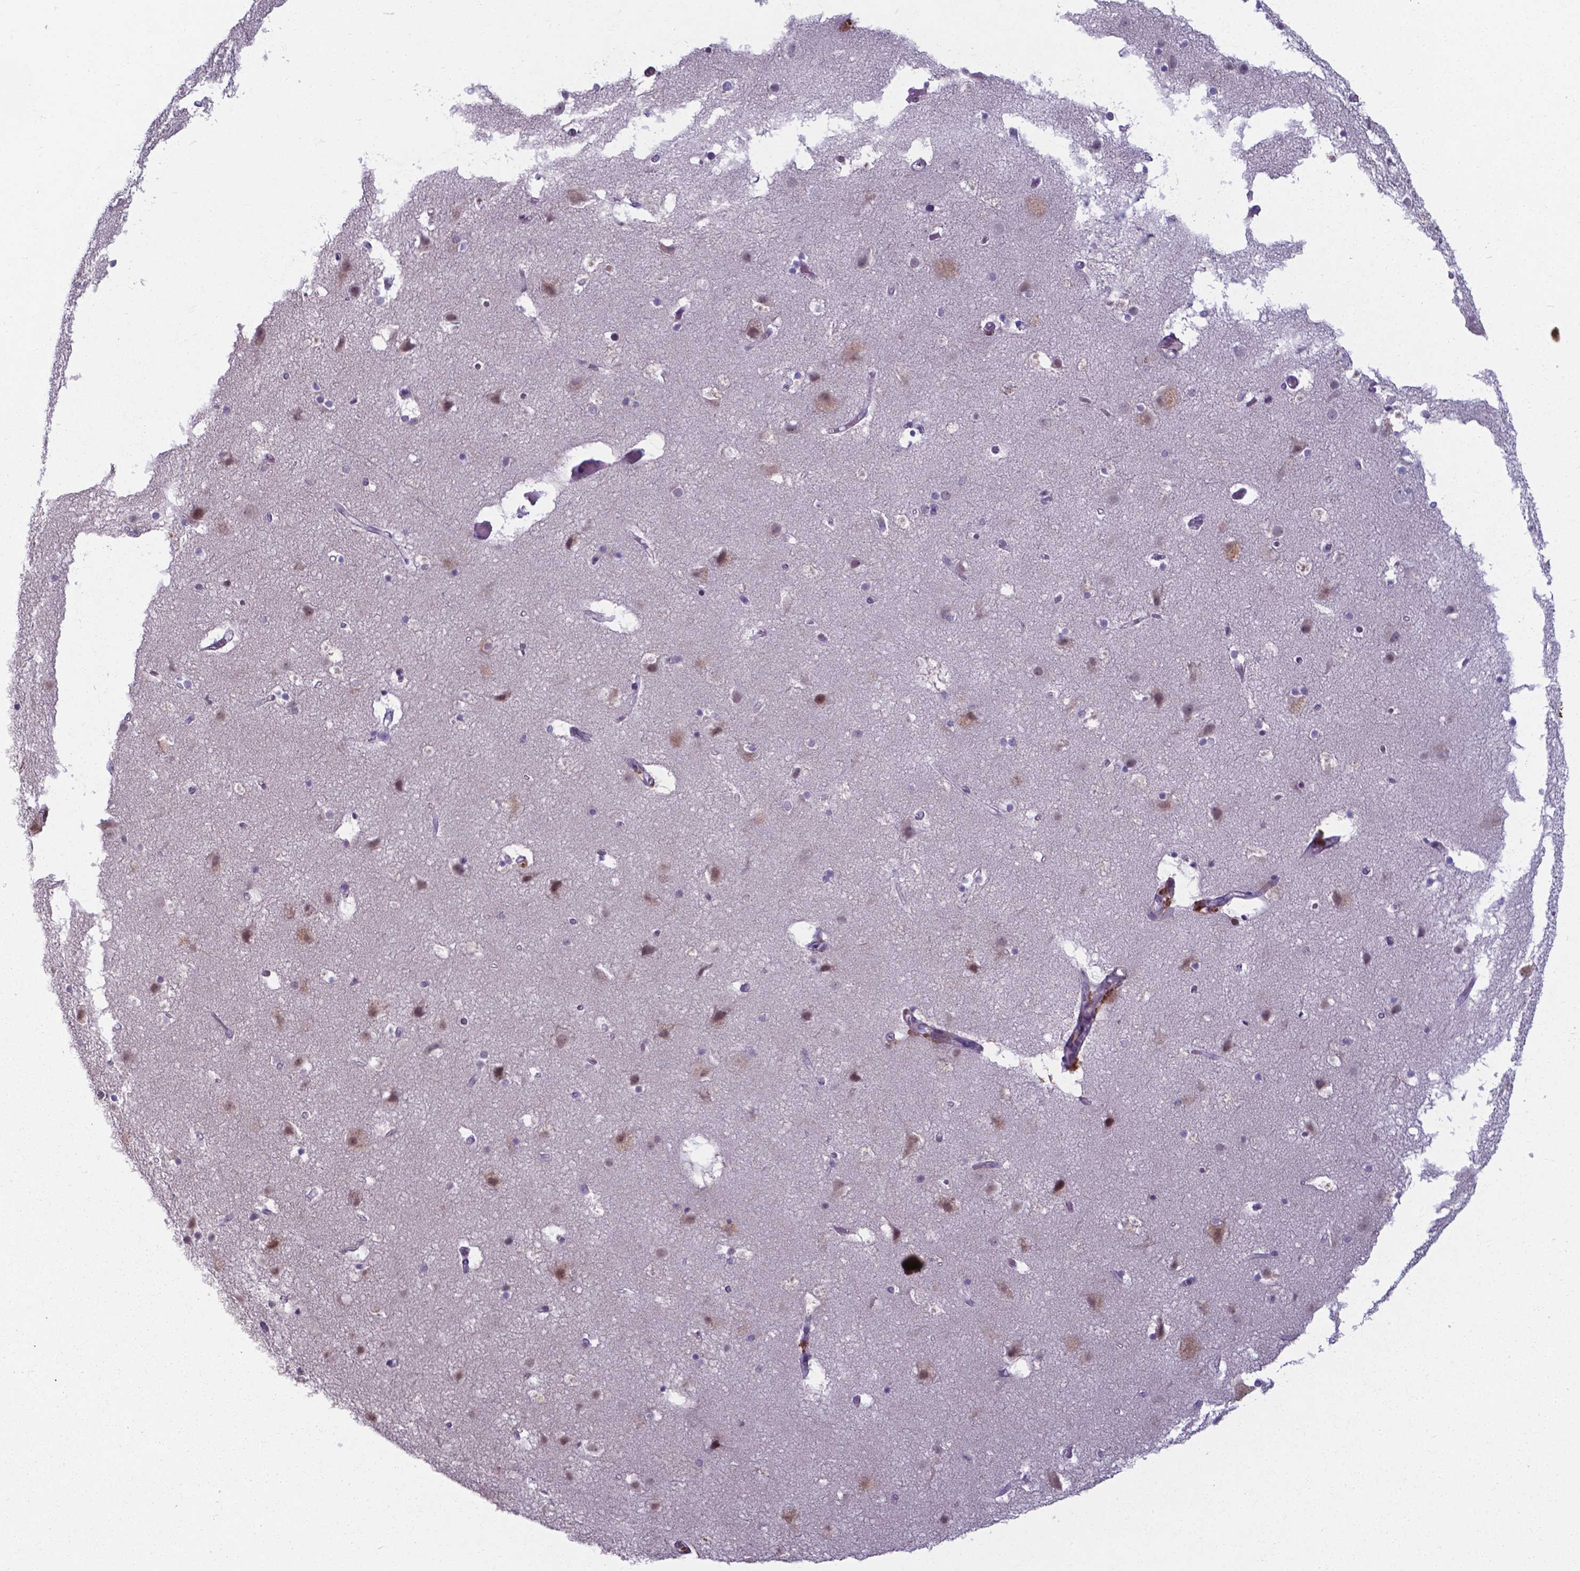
{"staining": {"intensity": "negative", "quantity": "none", "location": "none"}, "tissue": "cerebral cortex", "cell_type": "Endothelial cells", "image_type": "normal", "snomed": [{"axis": "morphology", "description": "Normal tissue, NOS"}, {"axis": "topography", "description": "Cerebral cortex"}], "caption": "Immunohistochemical staining of normal cerebral cortex demonstrates no significant expression in endothelial cells.", "gene": "AP5B1", "patient": {"sex": "female", "age": 52}}